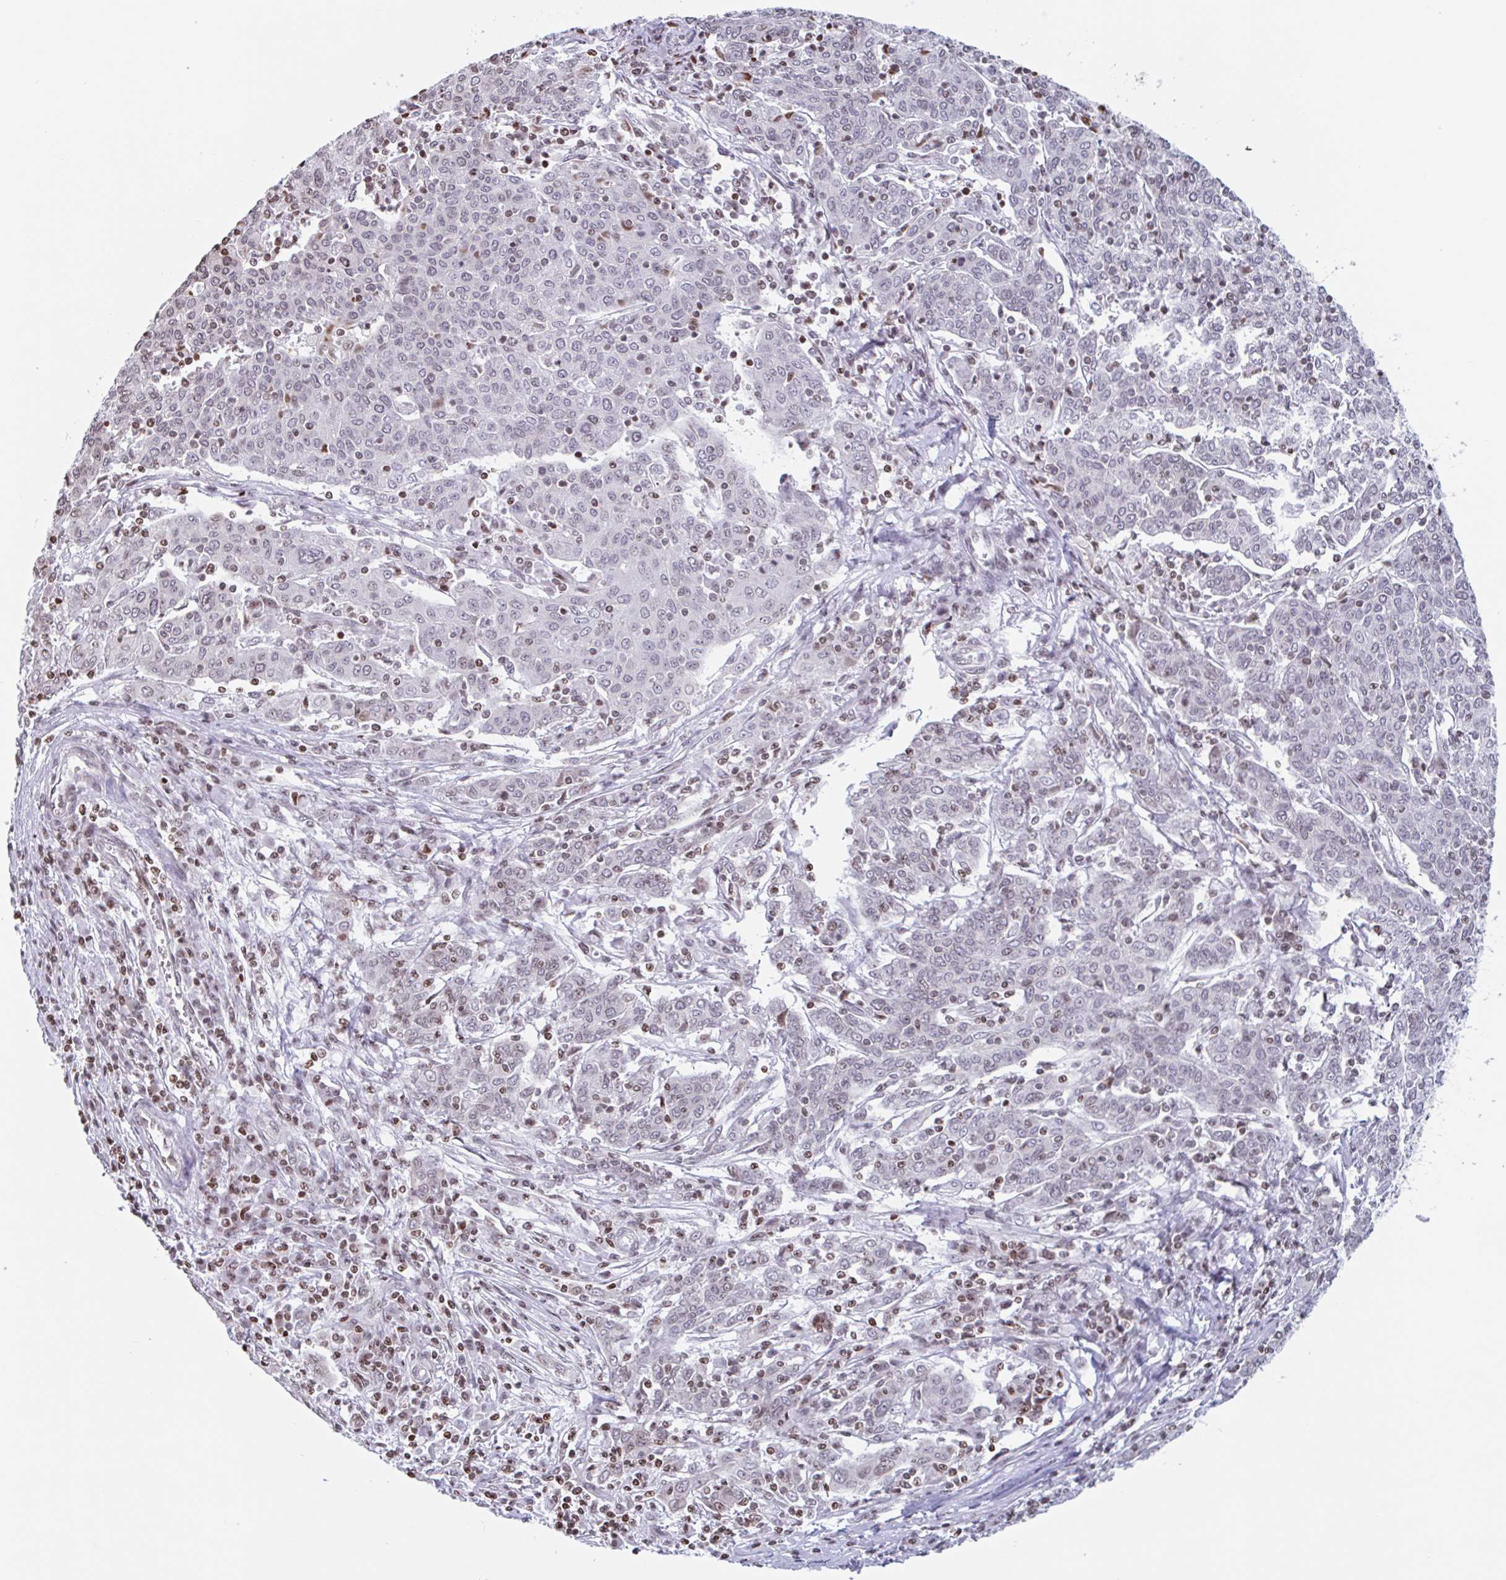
{"staining": {"intensity": "weak", "quantity": "25%-75%", "location": "nuclear"}, "tissue": "cervical cancer", "cell_type": "Tumor cells", "image_type": "cancer", "snomed": [{"axis": "morphology", "description": "Squamous cell carcinoma, NOS"}, {"axis": "topography", "description": "Cervix"}], "caption": "Immunohistochemical staining of human cervical squamous cell carcinoma shows low levels of weak nuclear protein expression in approximately 25%-75% of tumor cells.", "gene": "NOL6", "patient": {"sex": "female", "age": 67}}